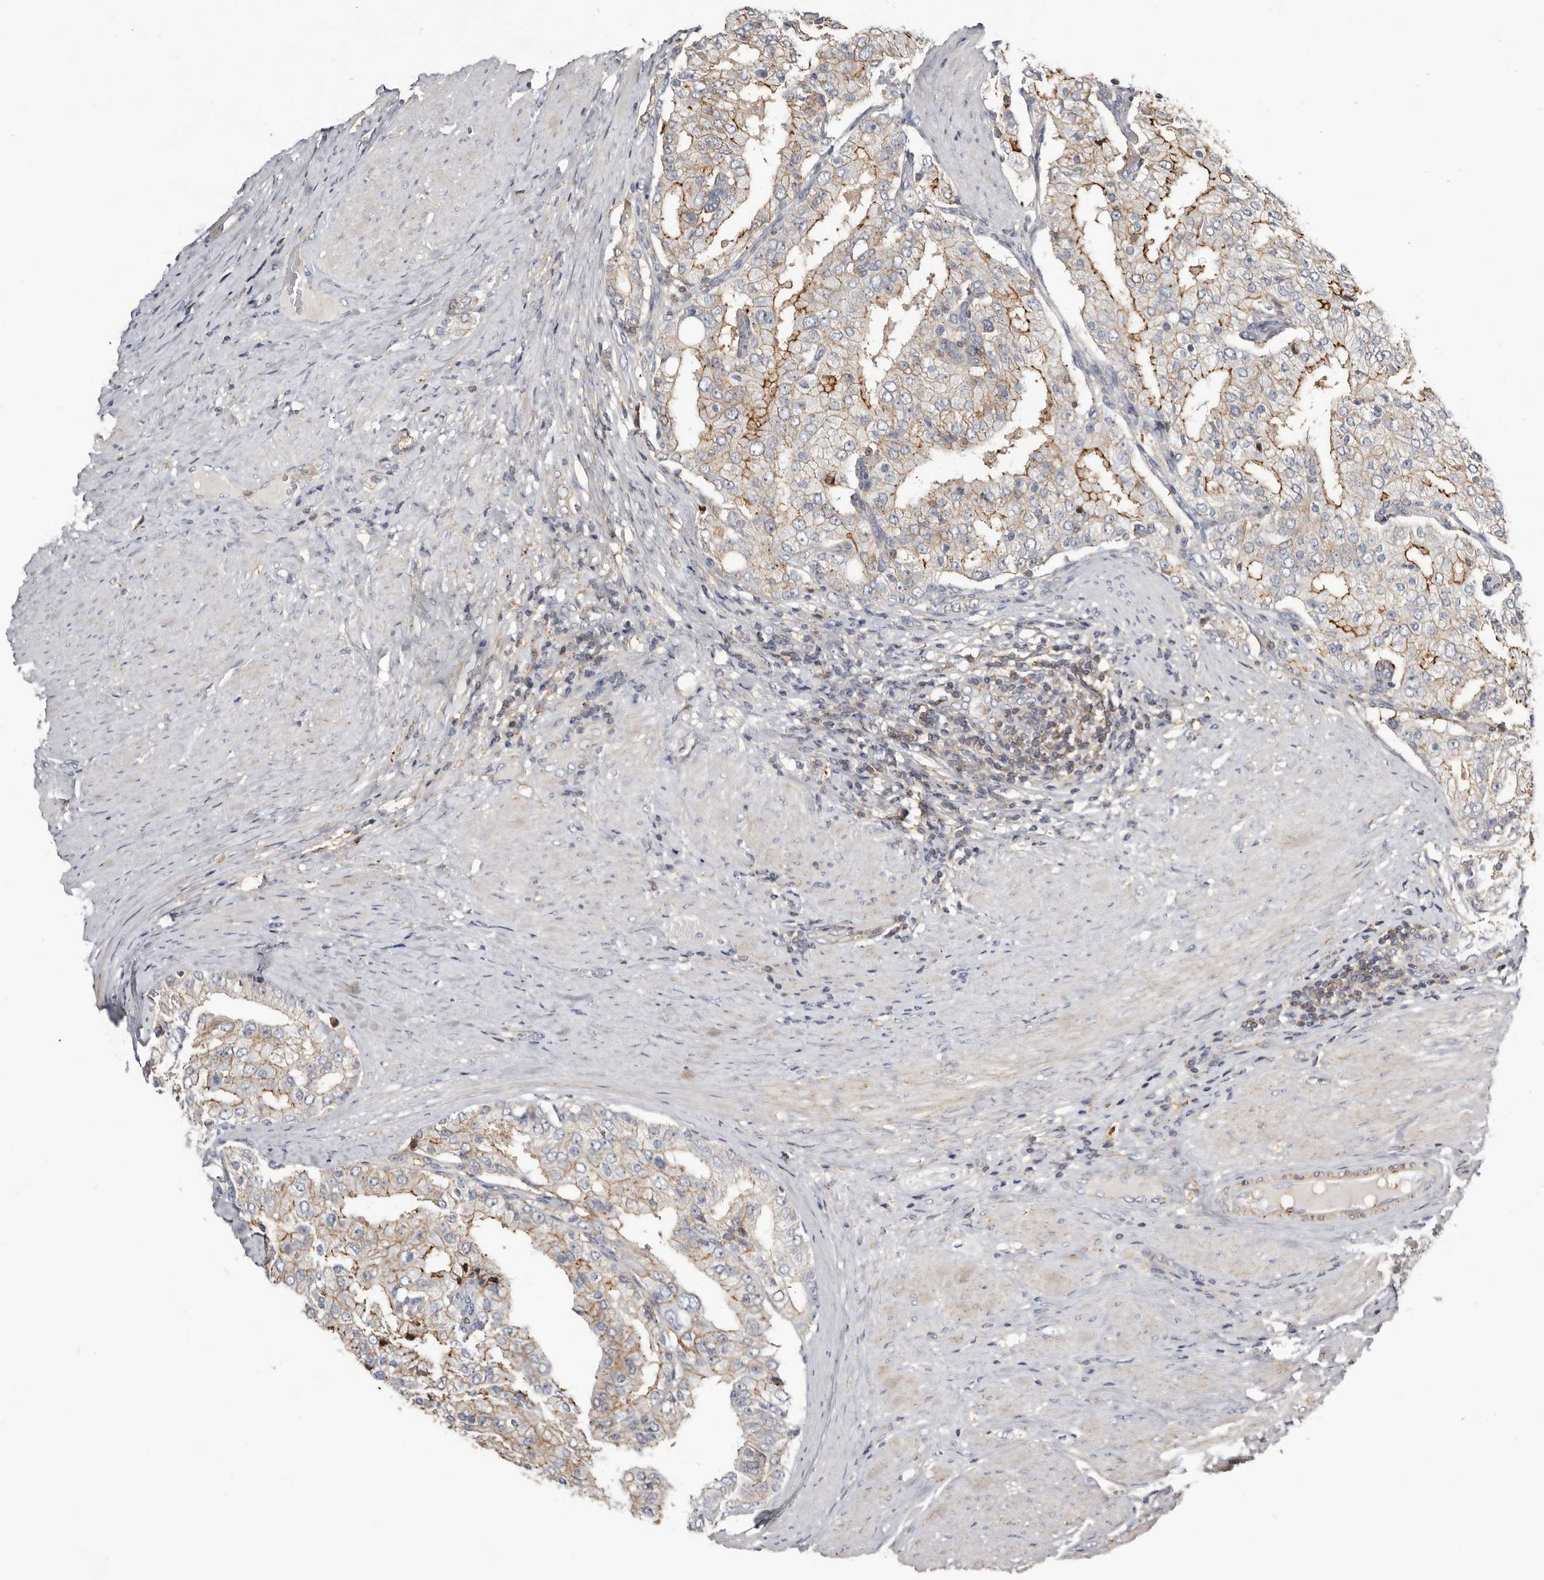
{"staining": {"intensity": "moderate", "quantity": "25%-75%", "location": "cytoplasmic/membranous"}, "tissue": "prostate cancer", "cell_type": "Tumor cells", "image_type": "cancer", "snomed": [{"axis": "morphology", "description": "Adenocarcinoma, High grade"}, {"axis": "topography", "description": "Prostate"}], "caption": "Prostate adenocarcinoma (high-grade) stained with a protein marker exhibits moderate staining in tumor cells.", "gene": "KIF26B", "patient": {"sex": "male", "age": 50}}